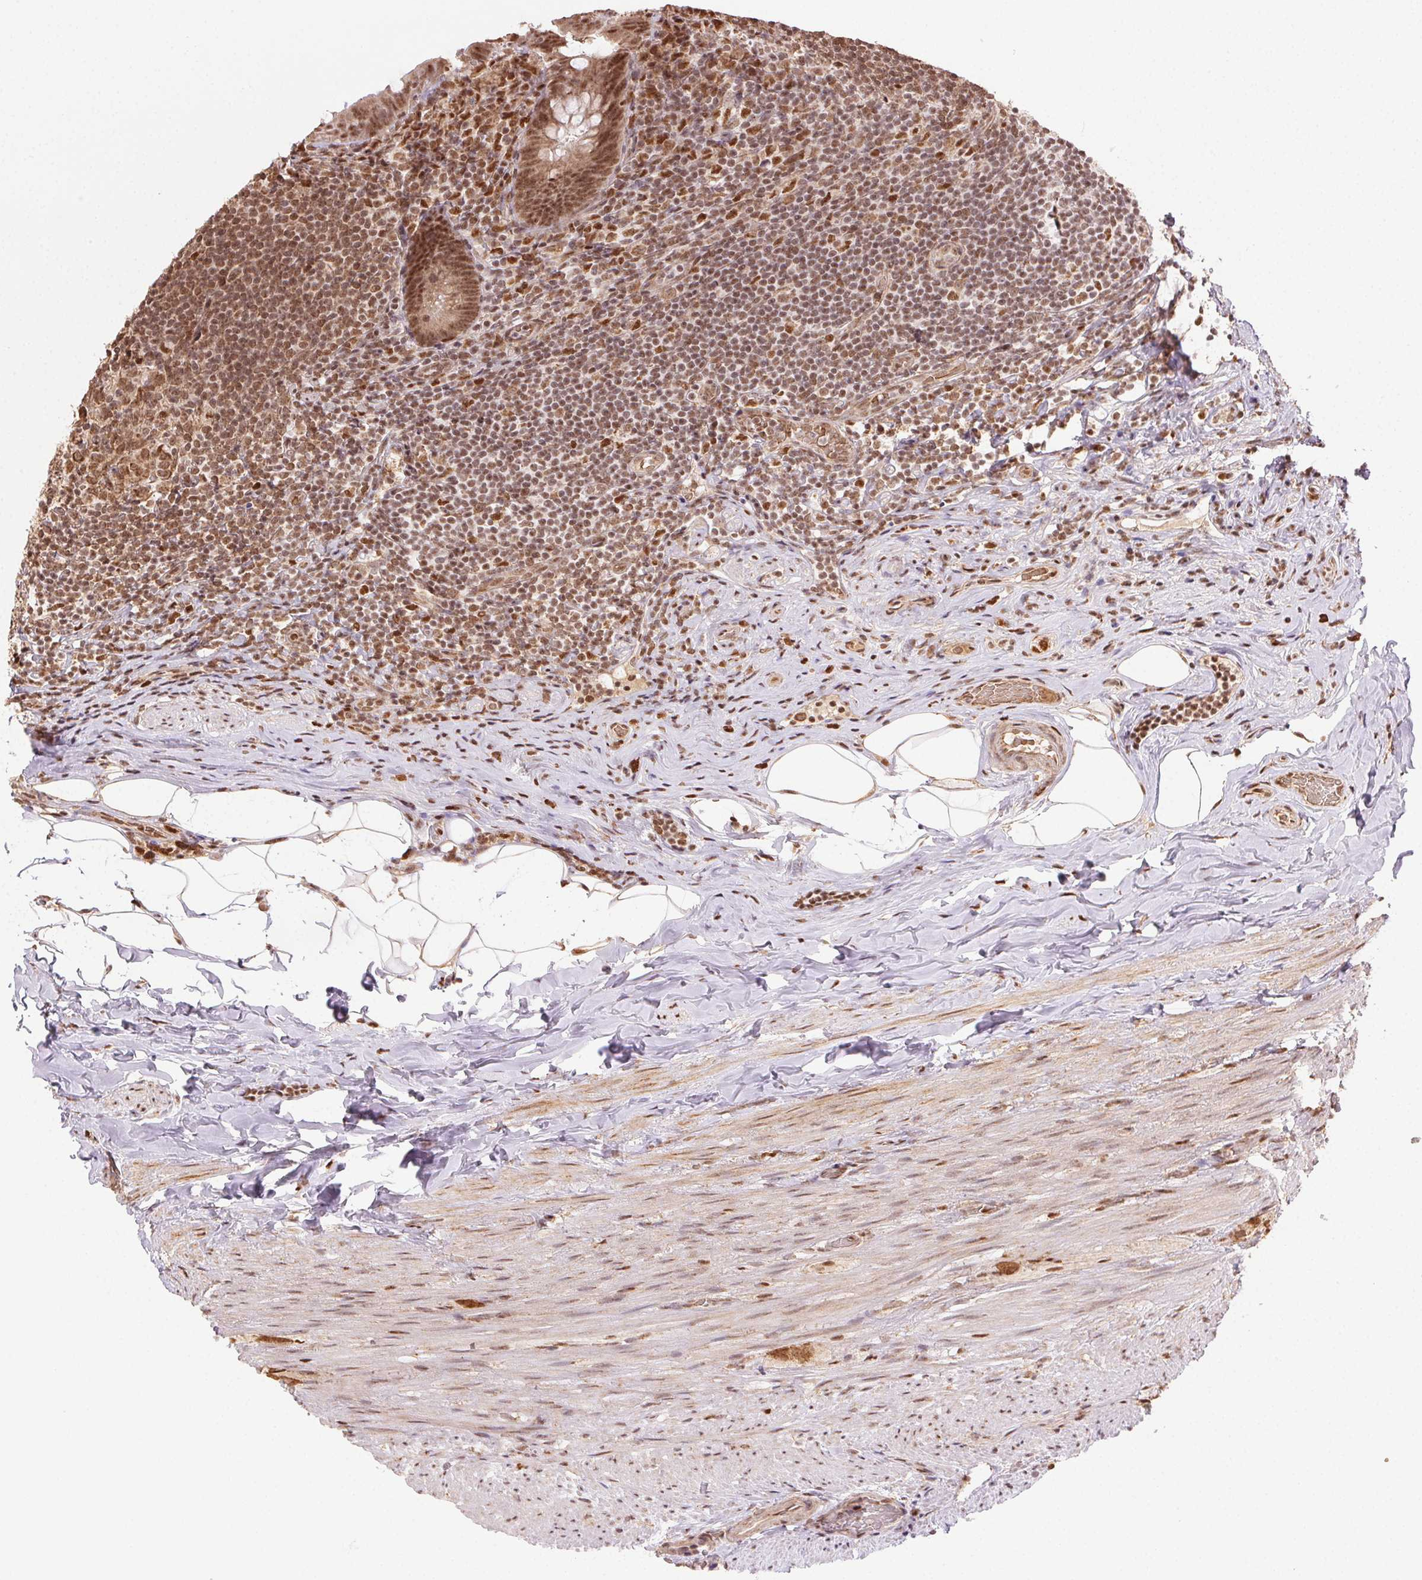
{"staining": {"intensity": "moderate", "quantity": ">75%", "location": "nuclear"}, "tissue": "appendix", "cell_type": "Glandular cells", "image_type": "normal", "snomed": [{"axis": "morphology", "description": "Normal tissue, NOS"}, {"axis": "topography", "description": "Appendix"}], "caption": "Appendix stained with IHC demonstrates moderate nuclear staining in about >75% of glandular cells.", "gene": "TREML4", "patient": {"sex": "male", "age": 47}}